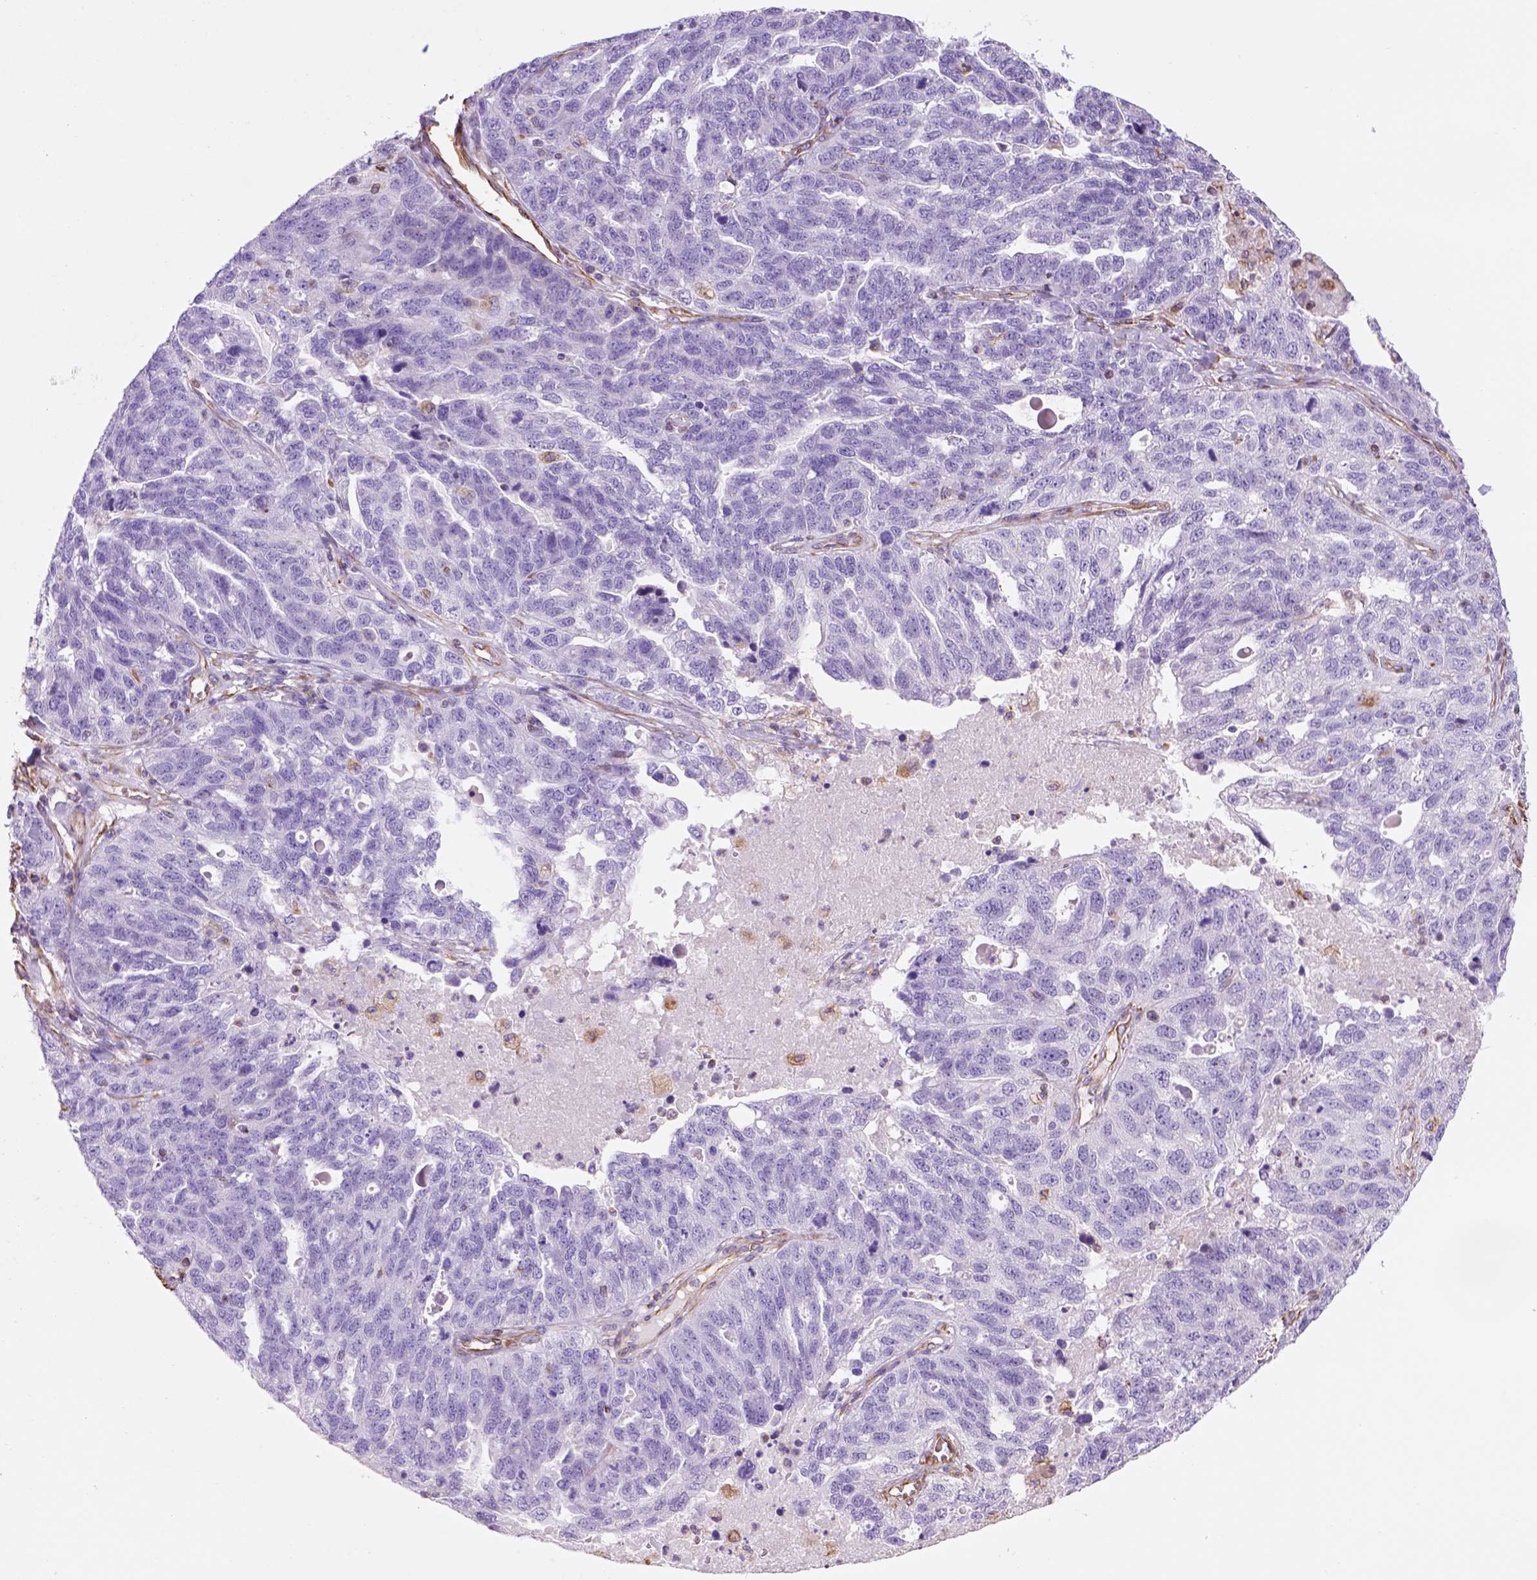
{"staining": {"intensity": "negative", "quantity": "none", "location": "none"}, "tissue": "ovarian cancer", "cell_type": "Tumor cells", "image_type": "cancer", "snomed": [{"axis": "morphology", "description": "Cystadenocarcinoma, serous, NOS"}, {"axis": "topography", "description": "Ovary"}], "caption": "This is an immunohistochemistry histopathology image of ovarian cancer. There is no expression in tumor cells.", "gene": "ZZZ3", "patient": {"sex": "female", "age": 71}}